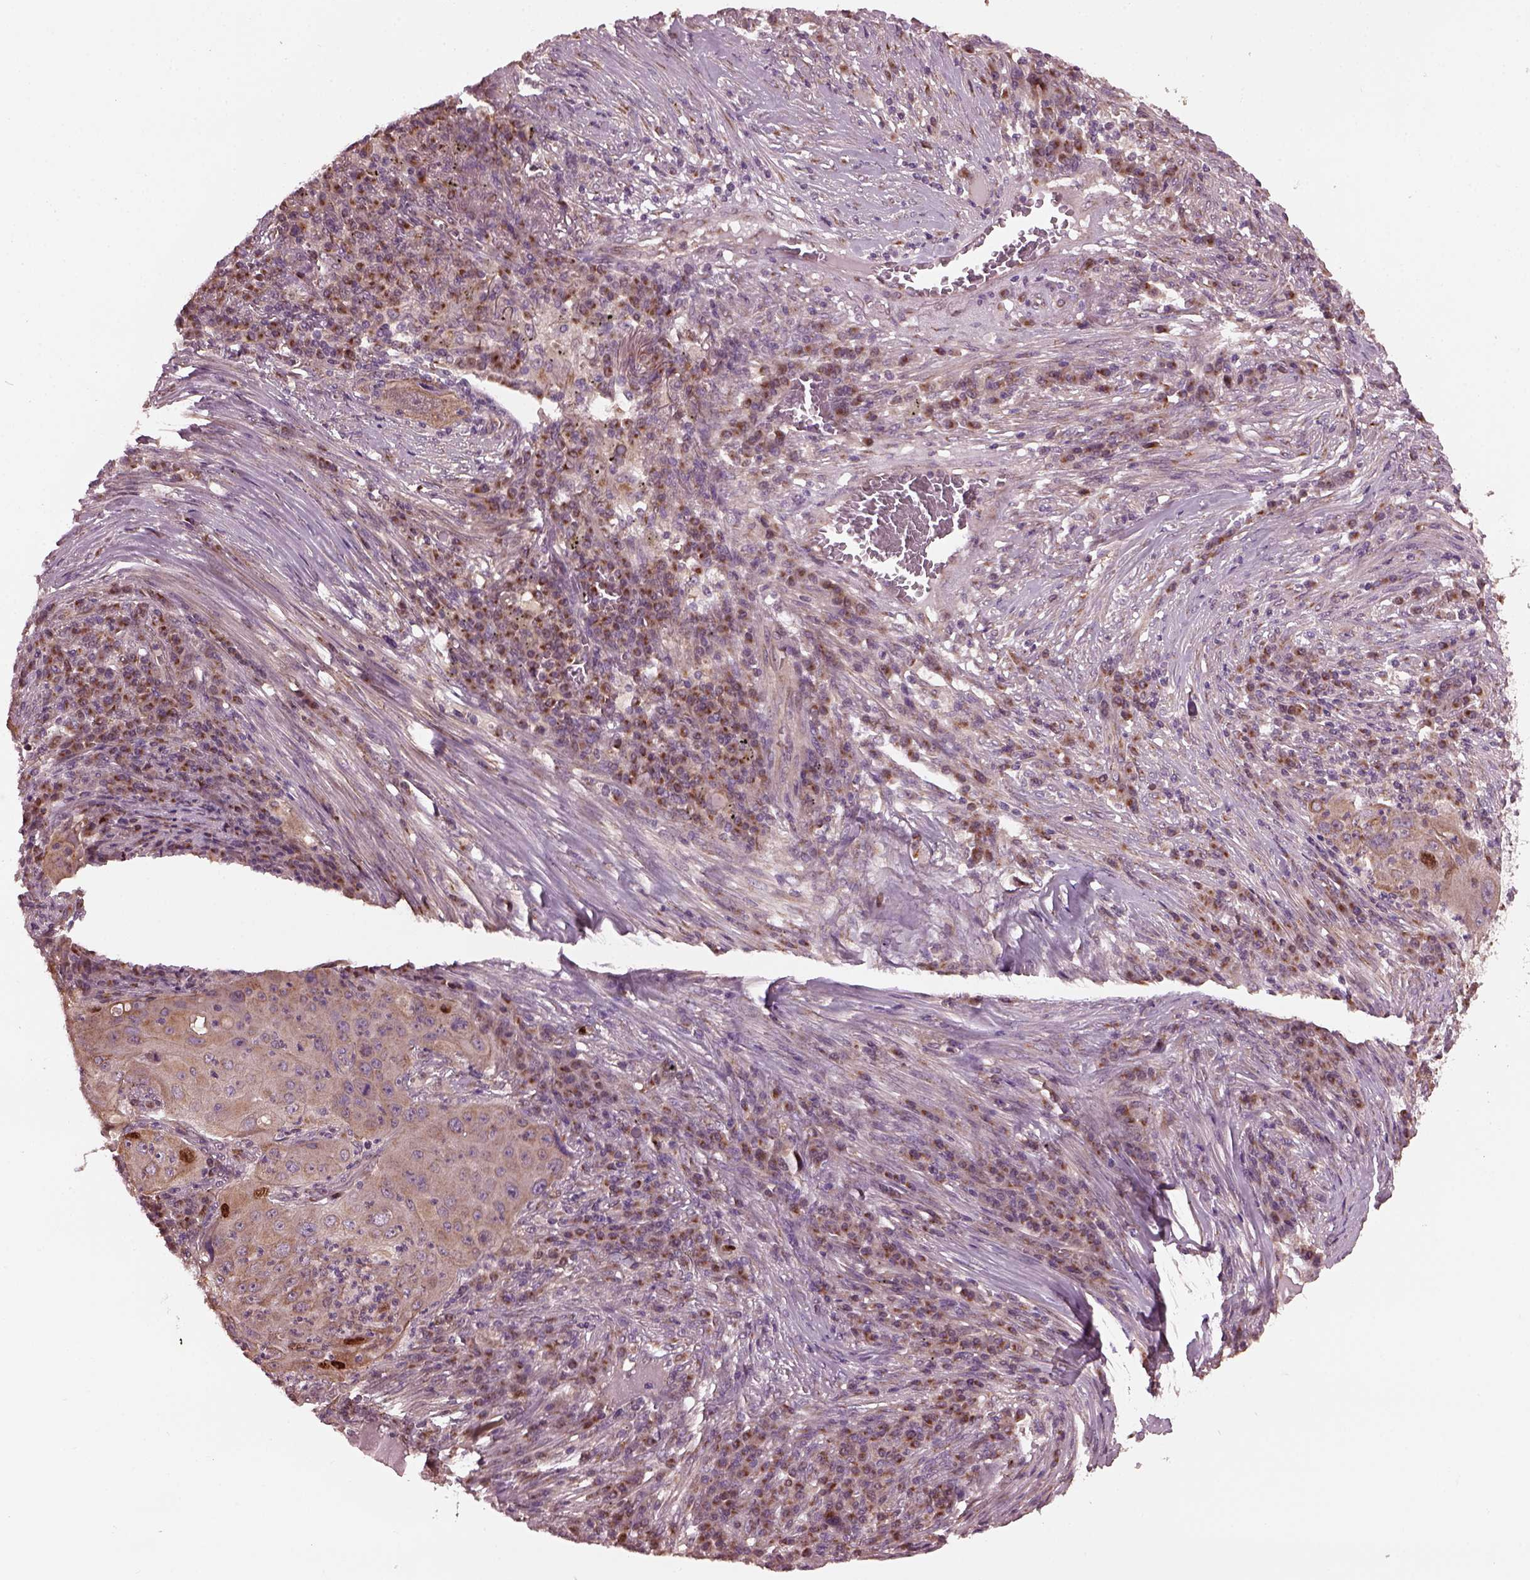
{"staining": {"intensity": "weak", "quantity": "25%-75%", "location": "cytoplasmic/membranous"}, "tissue": "lung cancer", "cell_type": "Tumor cells", "image_type": "cancer", "snomed": [{"axis": "morphology", "description": "Squamous cell carcinoma, NOS"}, {"axis": "topography", "description": "Lung"}], "caption": "Brown immunohistochemical staining in human lung cancer (squamous cell carcinoma) reveals weak cytoplasmic/membranous expression in approximately 25%-75% of tumor cells. (brown staining indicates protein expression, while blue staining denotes nuclei).", "gene": "RUFY3", "patient": {"sex": "female", "age": 59}}